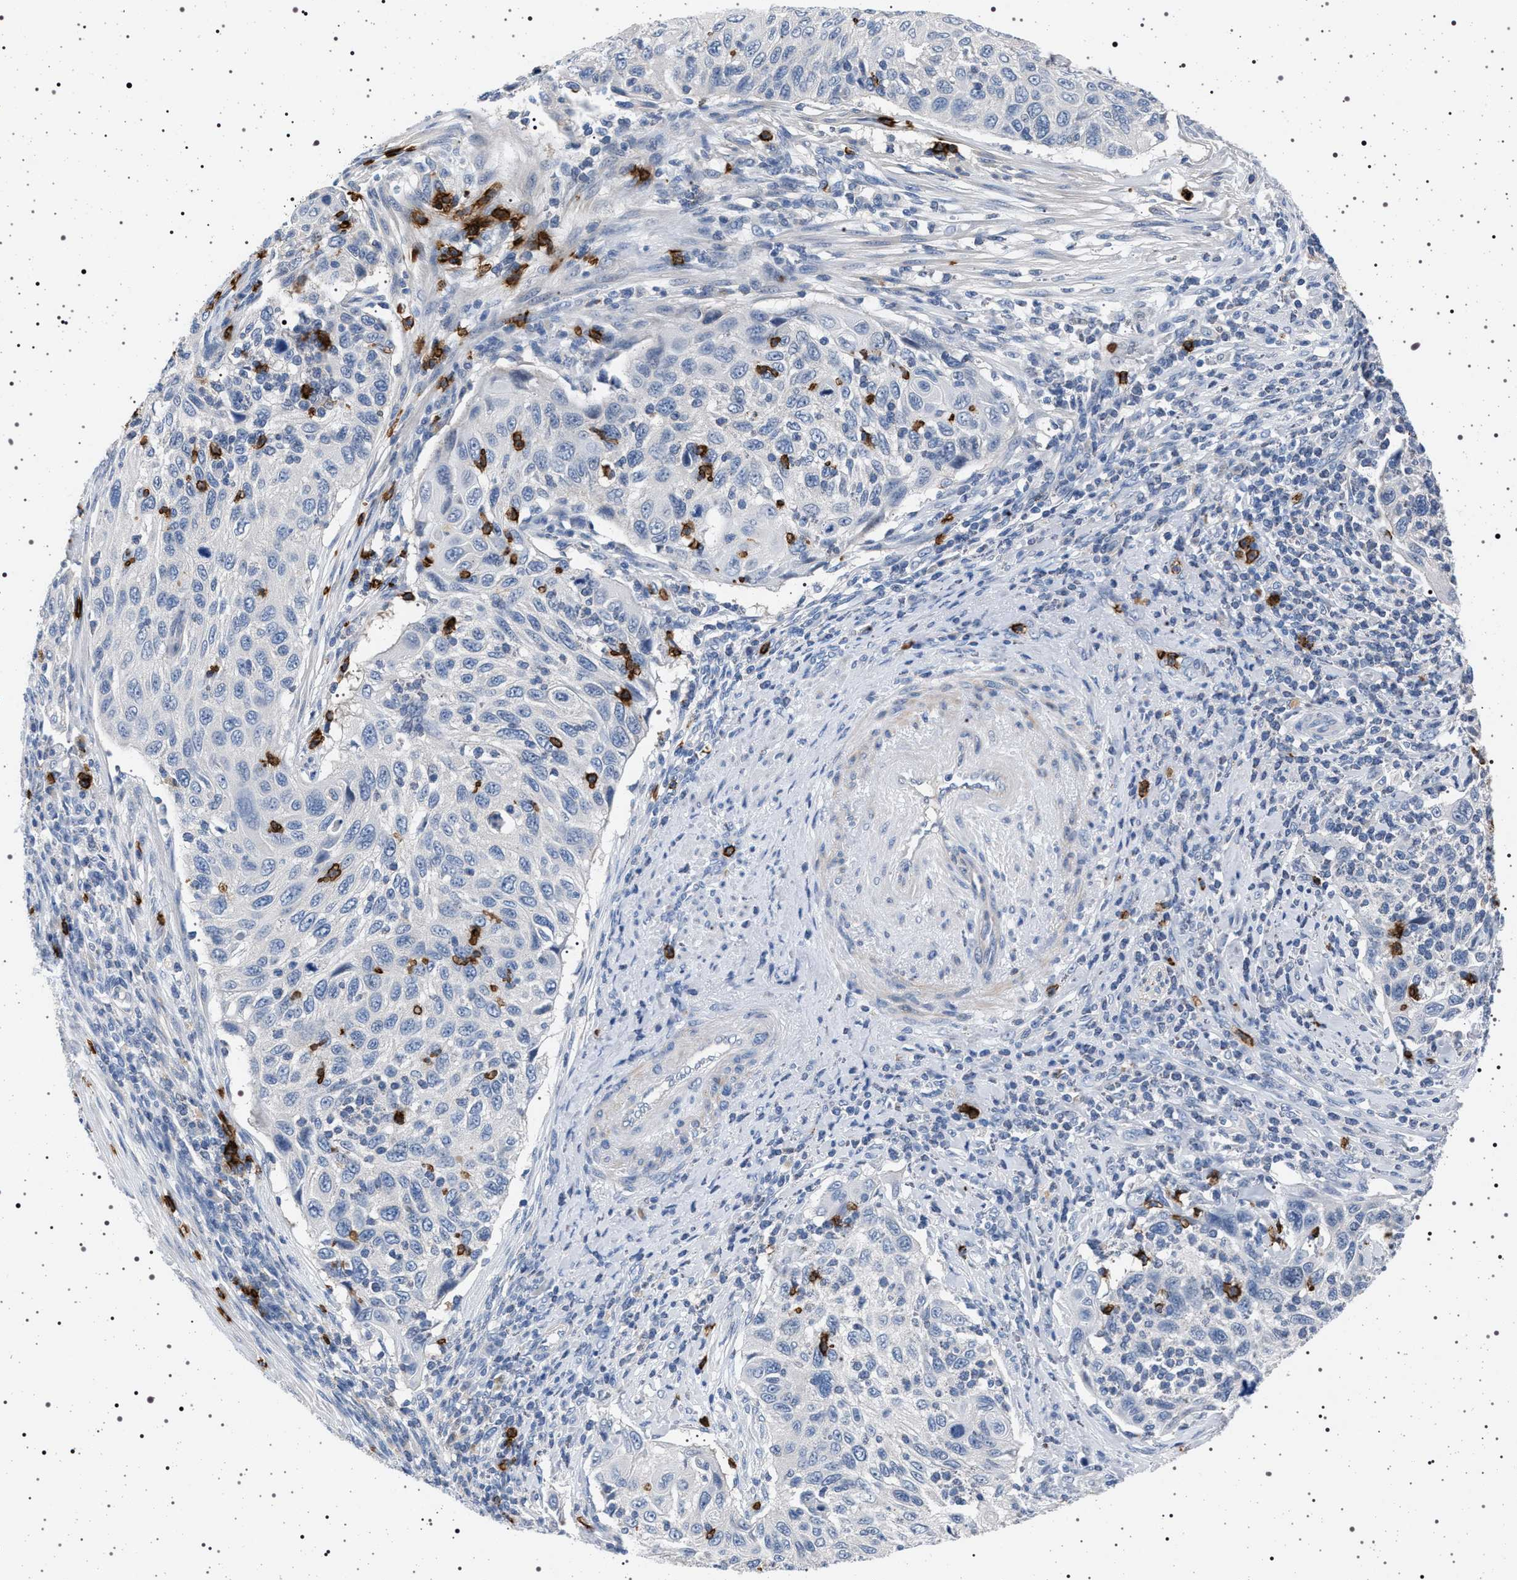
{"staining": {"intensity": "negative", "quantity": "none", "location": "none"}, "tissue": "cervical cancer", "cell_type": "Tumor cells", "image_type": "cancer", "snomed": [{"axis": "morphology", "description": "Squamous cell carcinoma, NOS"}, {"axis": "topography", "description": "Cervix"}], "caption": "High magnification brightfield microscopy of cervical squamous cell carcinoma stained with DAB (3,3'-diaminobenzidine) (brown) and counterstained with hematoxylin (blue): tumor cells show no significant staining.", "gene": "NAT9", "patient": {"sex": "female", "age": 70}}